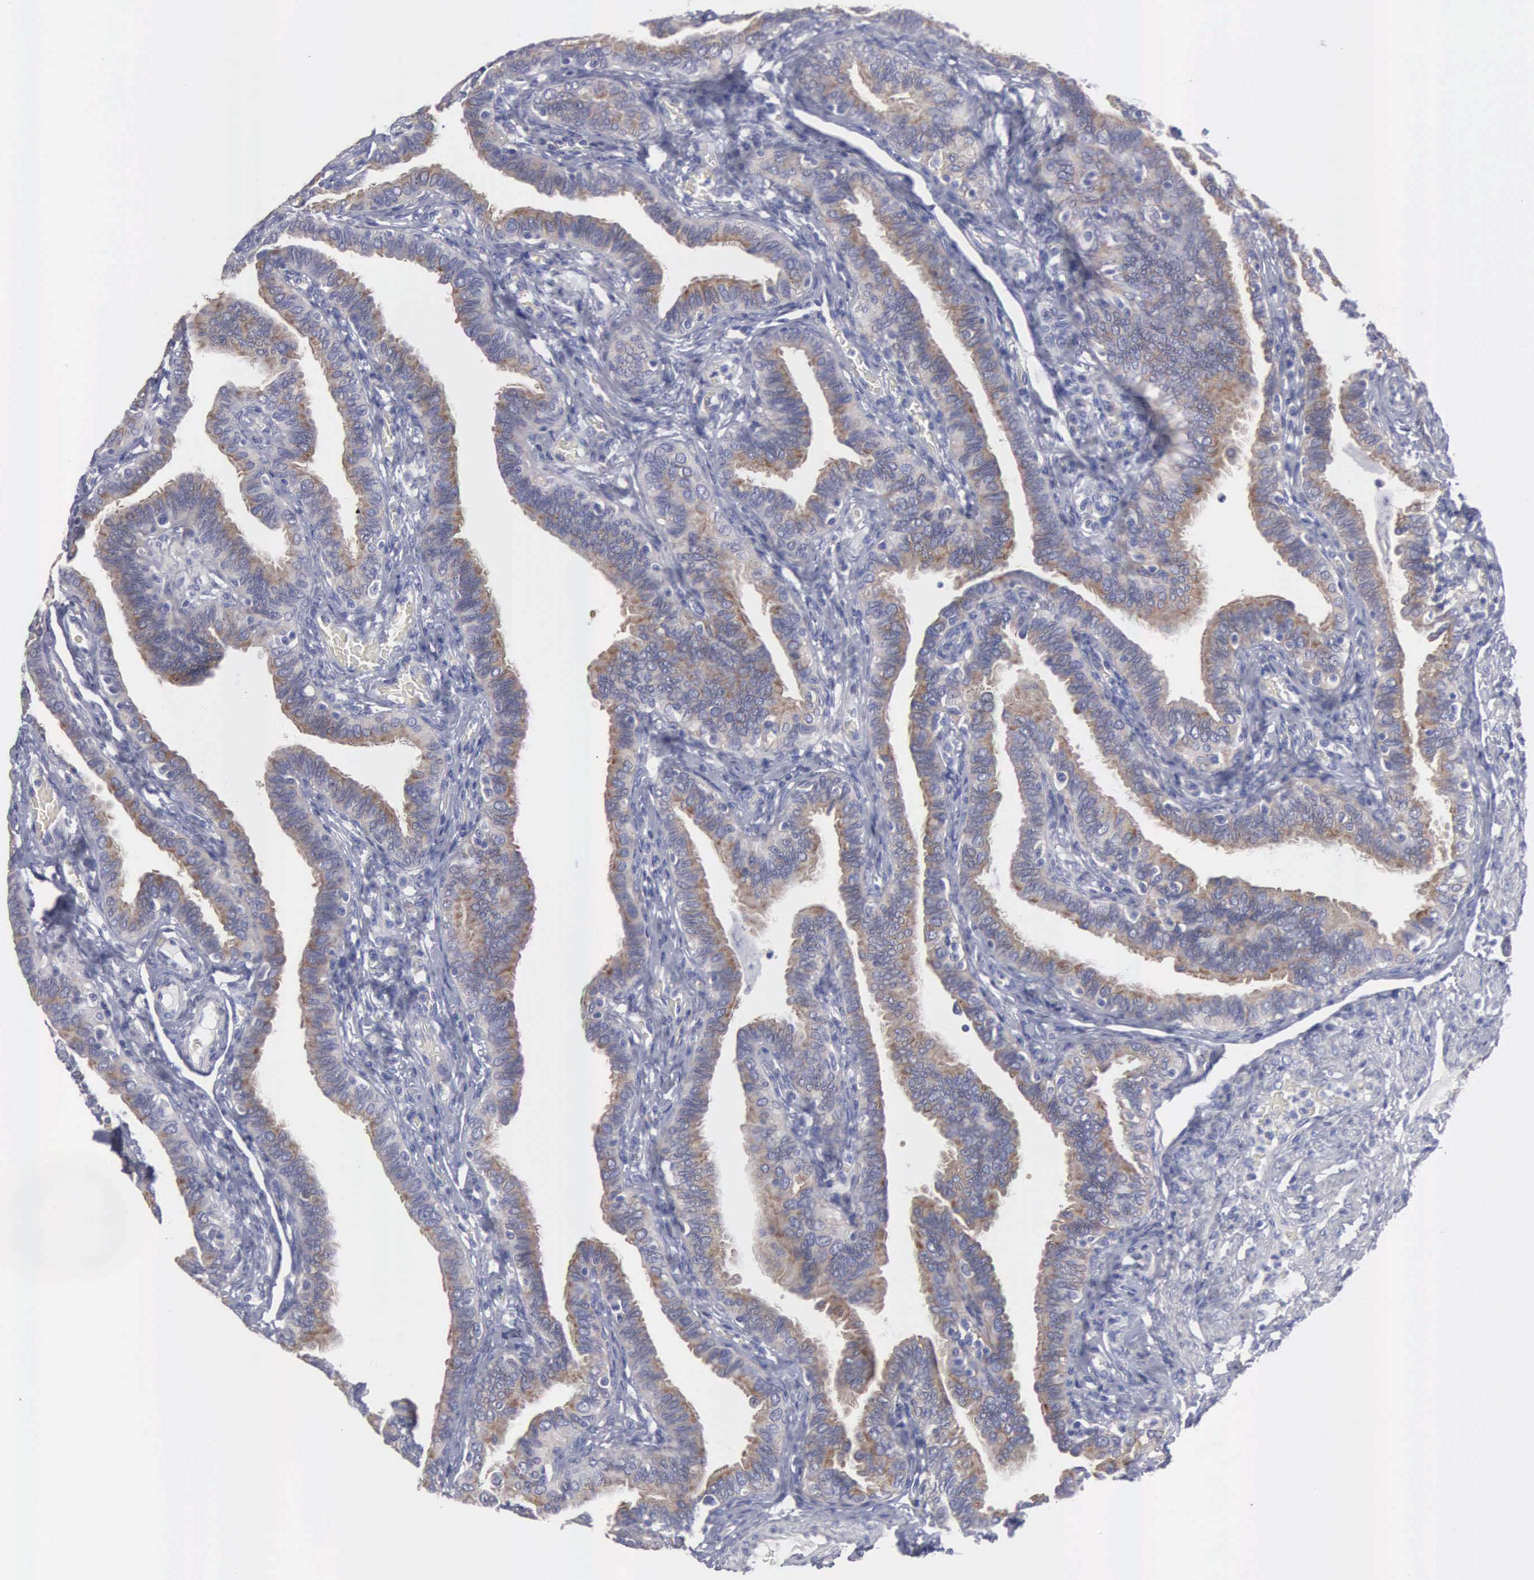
{"staining": {"intensity": "weak", "quantity": ">75%", "location": "cytoplasmic/membranous"}, "tissue": "fallopian tube", "cell_type": "Glandular cells", "image_type": "normal", "snomed": [{"axis": "morphology", "description": "Normal tissue, NOS"}, {"axis": "topography", "description": "Fallopian tube"}], "caption": "Fallopian tube stained with DAB (3,3'-diaminobenzidine) IHC demonstrates low levels of weak cytoplasmic/membranous positivity in about >75% of glandular cells. (DAB (3,3'-diaminobenzidine) IHC with brightfield microscopy, high magnification).", "gene": "CEP170B", "patient": {"sex": "female", "age": 38}}